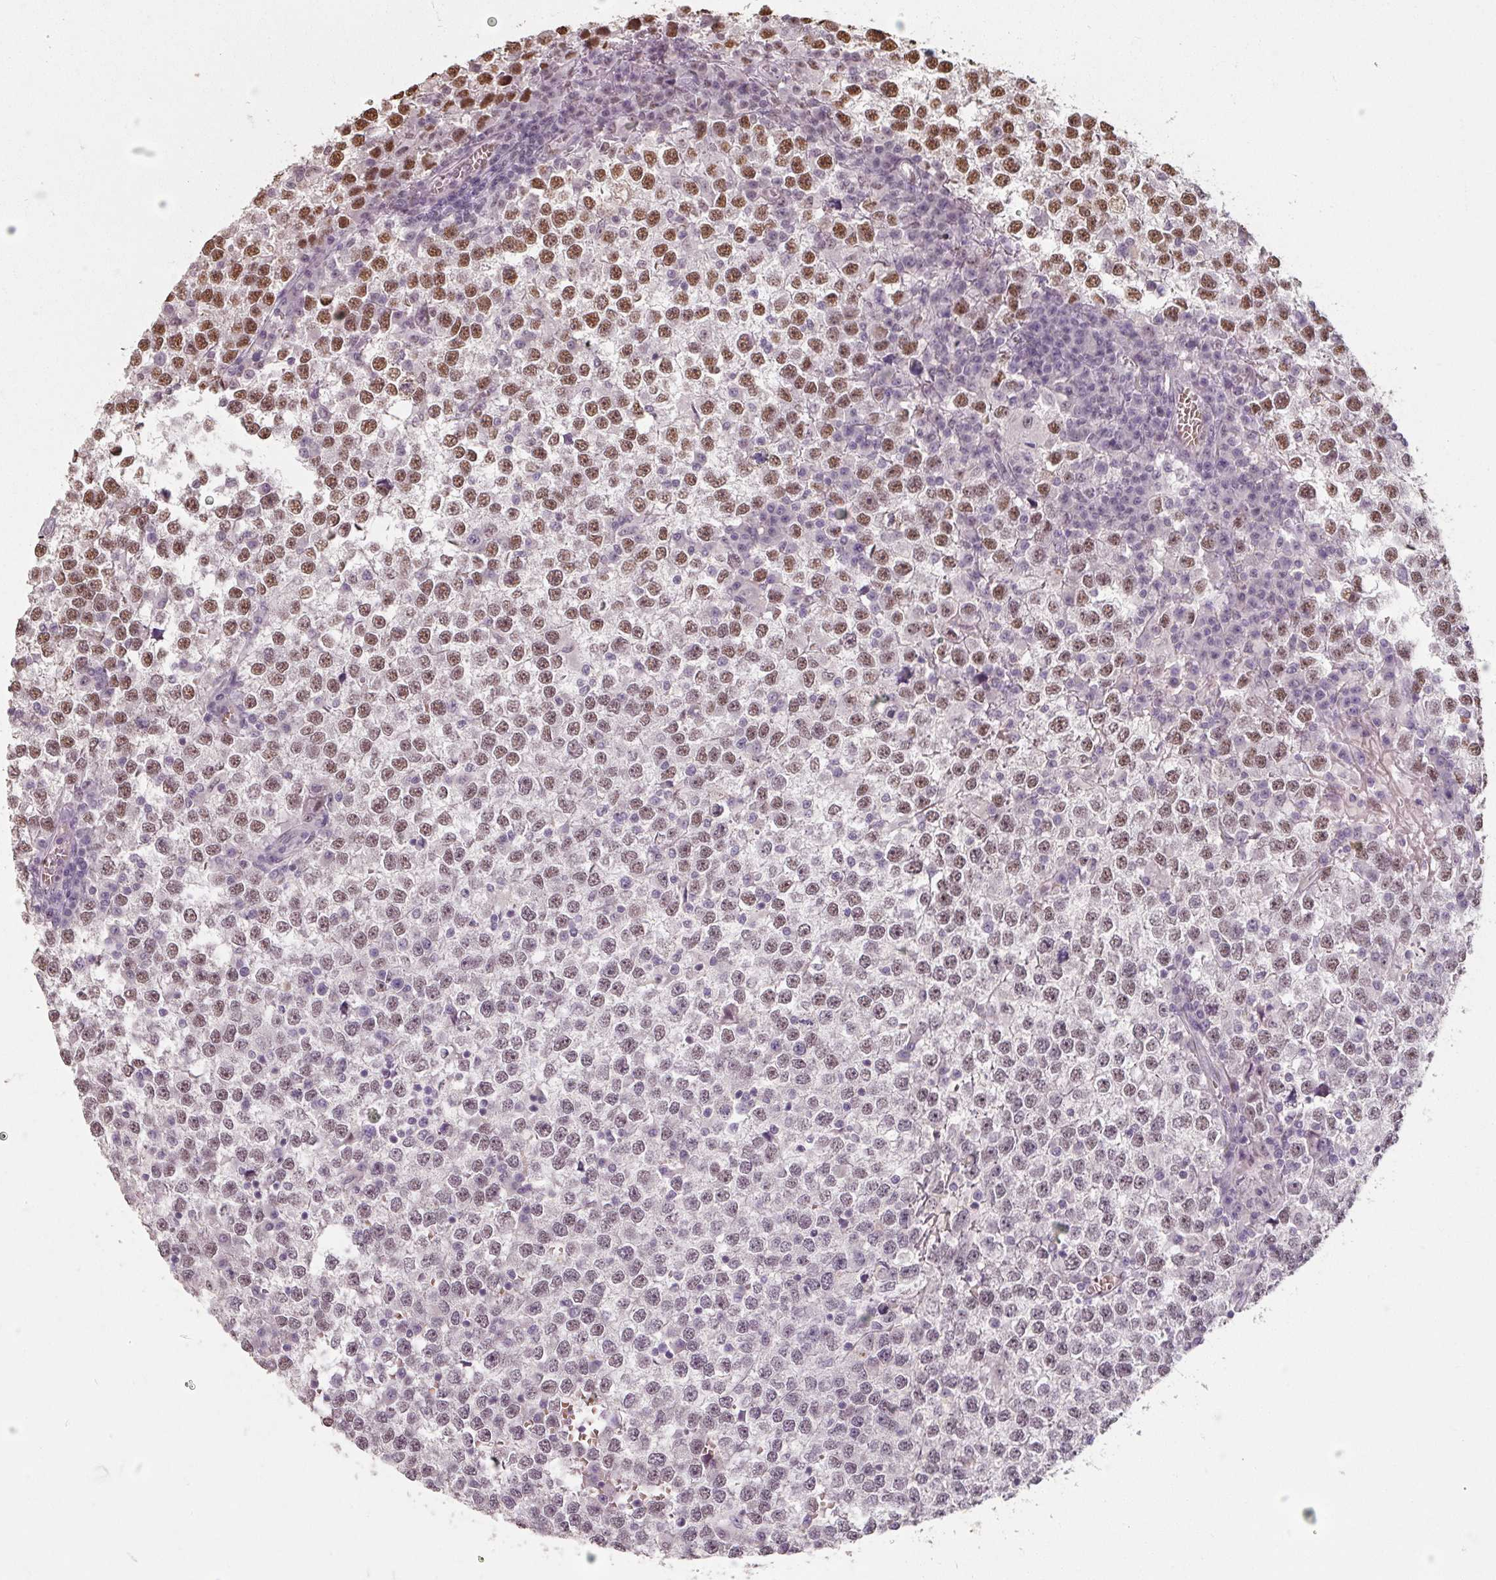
{"staining": {"intensity": "strong", "quantity": "25%-75%", "location": "nuclear"}, "tissue": "testis cancer", "cell_type": "Tumor cells", "image_type": "cancer", "snomed": [{"axis": "morphology", "description": "Seminoma, NOS"}, {"axis": "topography", "description": "Testis"}], "caption": "About 25%-75% of tumor cells in testis seminoma show strong nuclear protein expression as visualized by brown immunohistochemical staining.", "gene": "ZFTRAF1", "patient": {"sex": "male", "age": 65}}